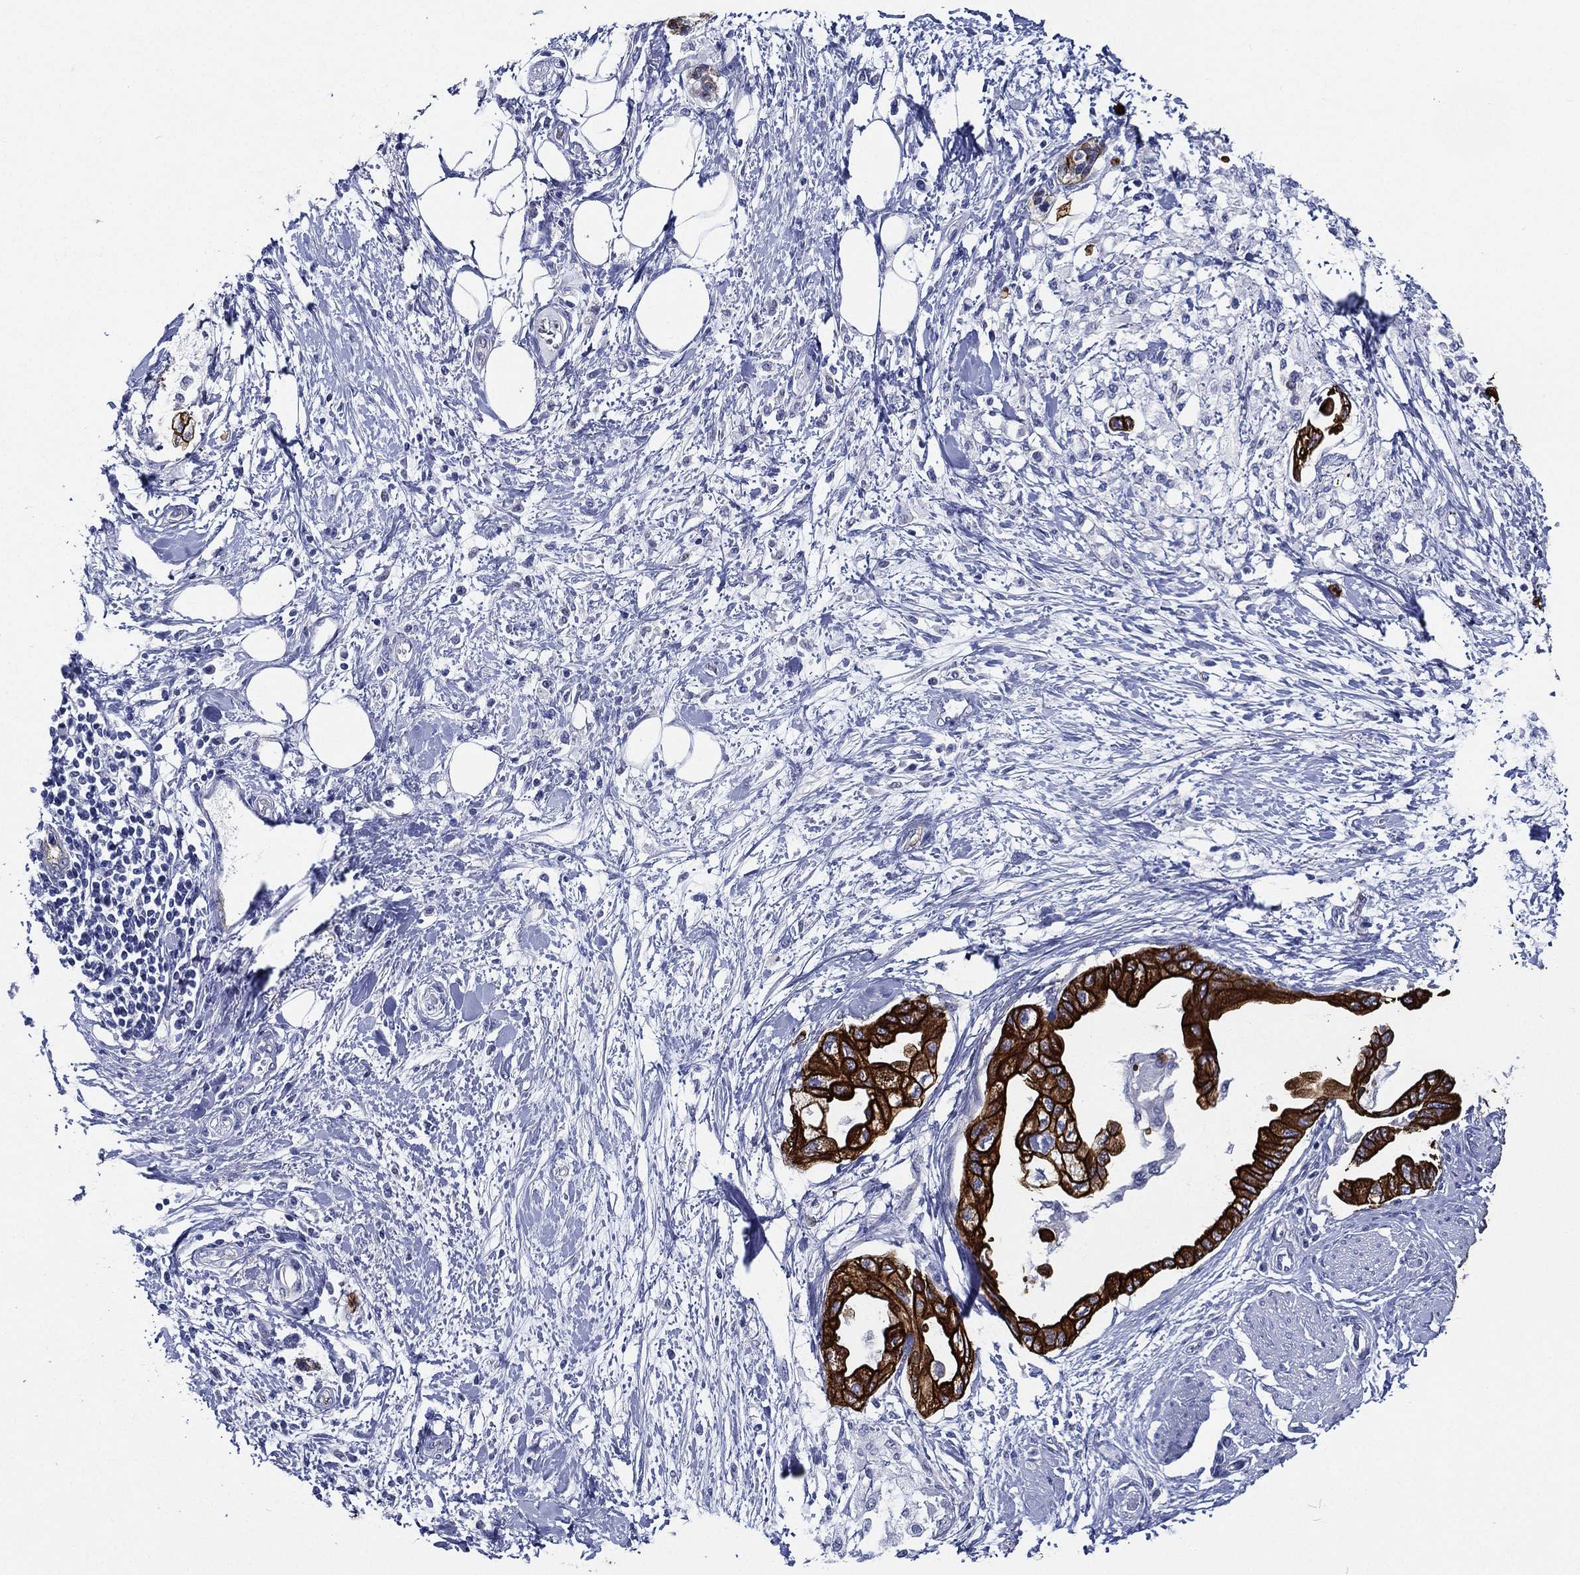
{"staining": {"intensity": "strong", "quantity": ">75%", "location": "cytoplasmic/membranous"}, "tissue": "pancreatic cancer", "cell_type": "Tumor cells", "image_type": "cancer", "snomed": [{"axis": "morphology", "description": "Normal tissue, NOS"}, {"axis": "morphology", "description": "Adenocarcinoma, NOS"}, {"axis": "topography", "description": "Pancreas"}, {"axis": "topography", "description": "Duodenum"}], "caption": "Pancreatic cancer (adenocarcinoma) tissue displays strong cytoplasmic/membranous staining in about >75% of tumor cells, visualized by immunohistochemistry. (Stains: DAB (3,3'-diaminobenzidine) in brown, nuclei in blue, Microscopy: brightfield microscopy at high magnification).", "gene": "NEDD9", "patient": {"sex": "female", "age": 60}}